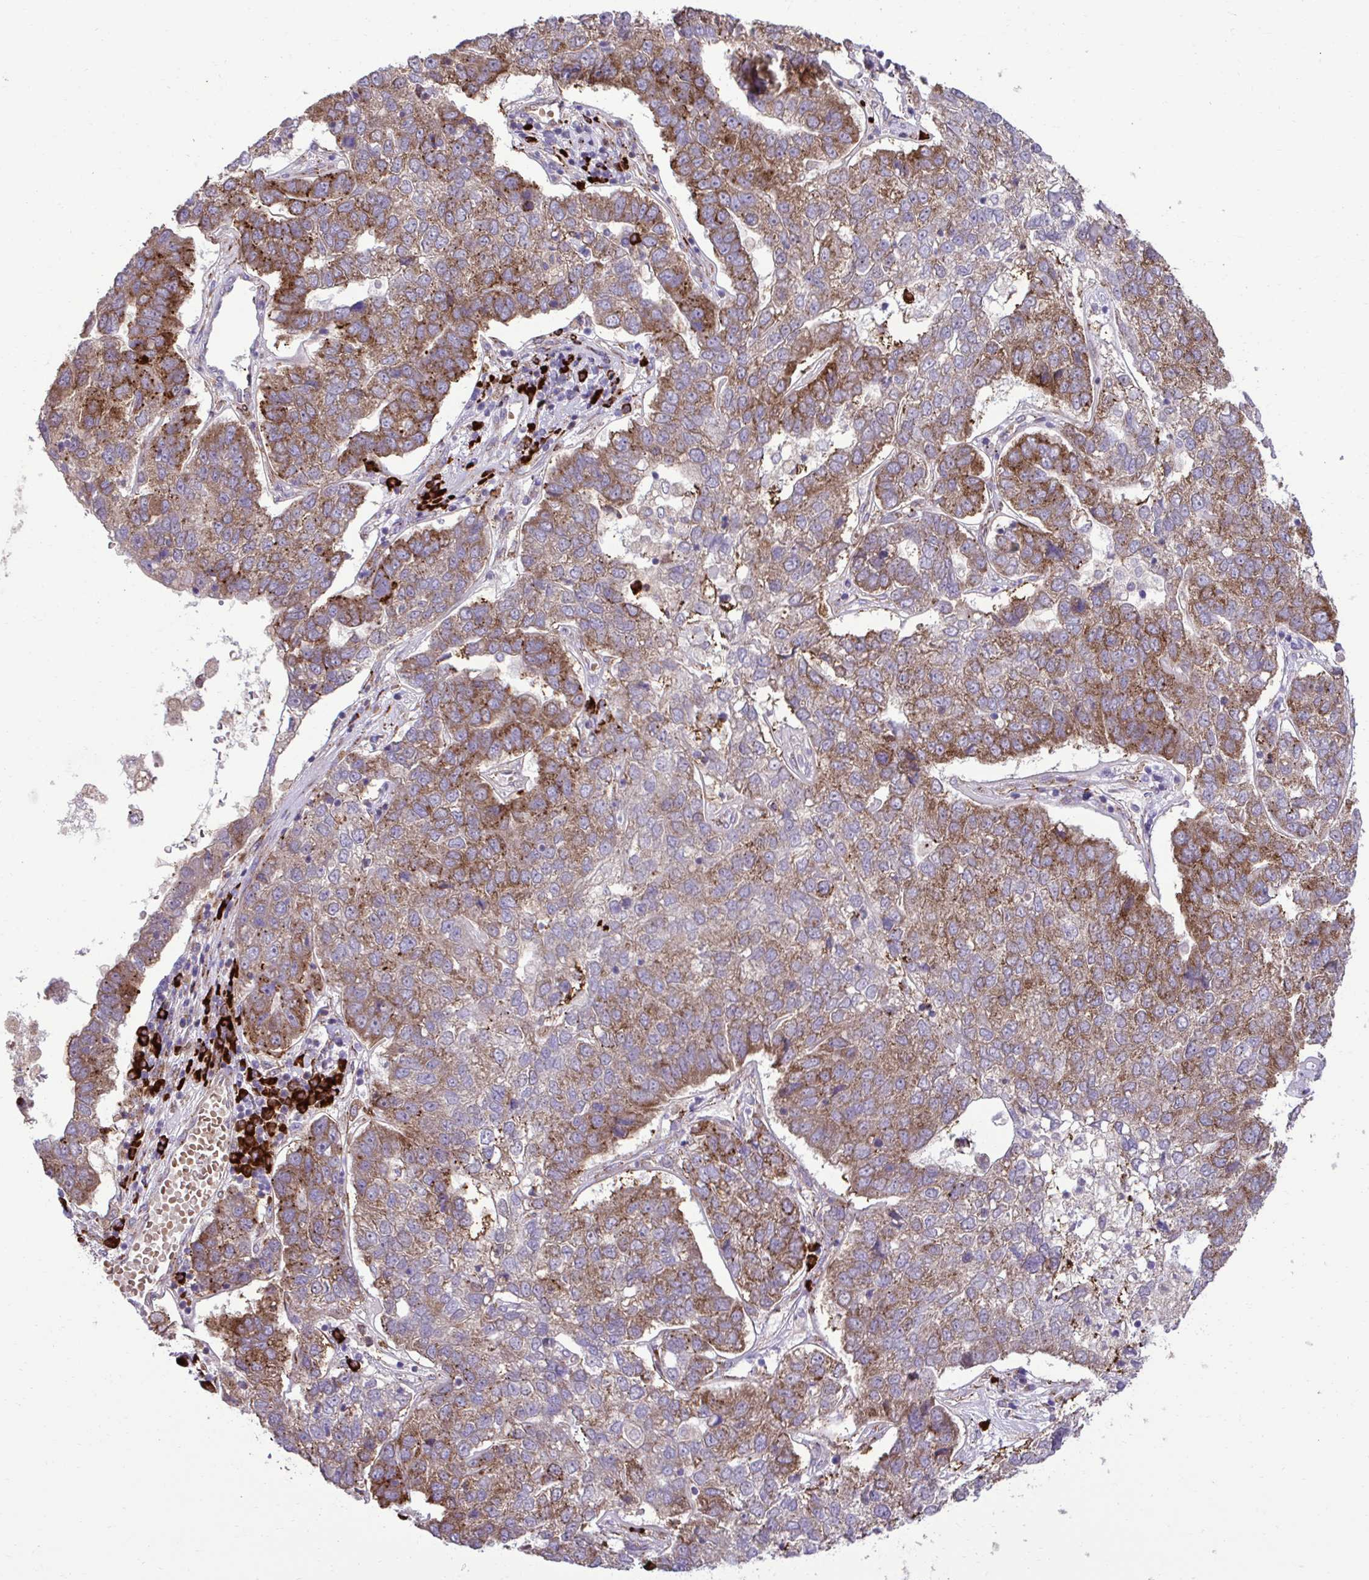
{"staining": {"intensity": "moderate", "quantity": ">75%", "location": "cytoplasmic/membranous"}, "tissue": "pancreatic cancer", "cell_type": "Tumor cells", "image_type": "cancer", "snomed": [{"axis": "morphology", "description": "Adenocarcinoma, NOS"}, {"axis": "topography", "description": "Pancreas"}], "caption": "Human adenocarcinoma (pancreatic) stained with a brown dye demonstrates moderate cytoplasmic/membranous positive expression in about >75% of tumor cells.", "gene": "LIMS1", "patient": {"sex": "female", "age": 61}}